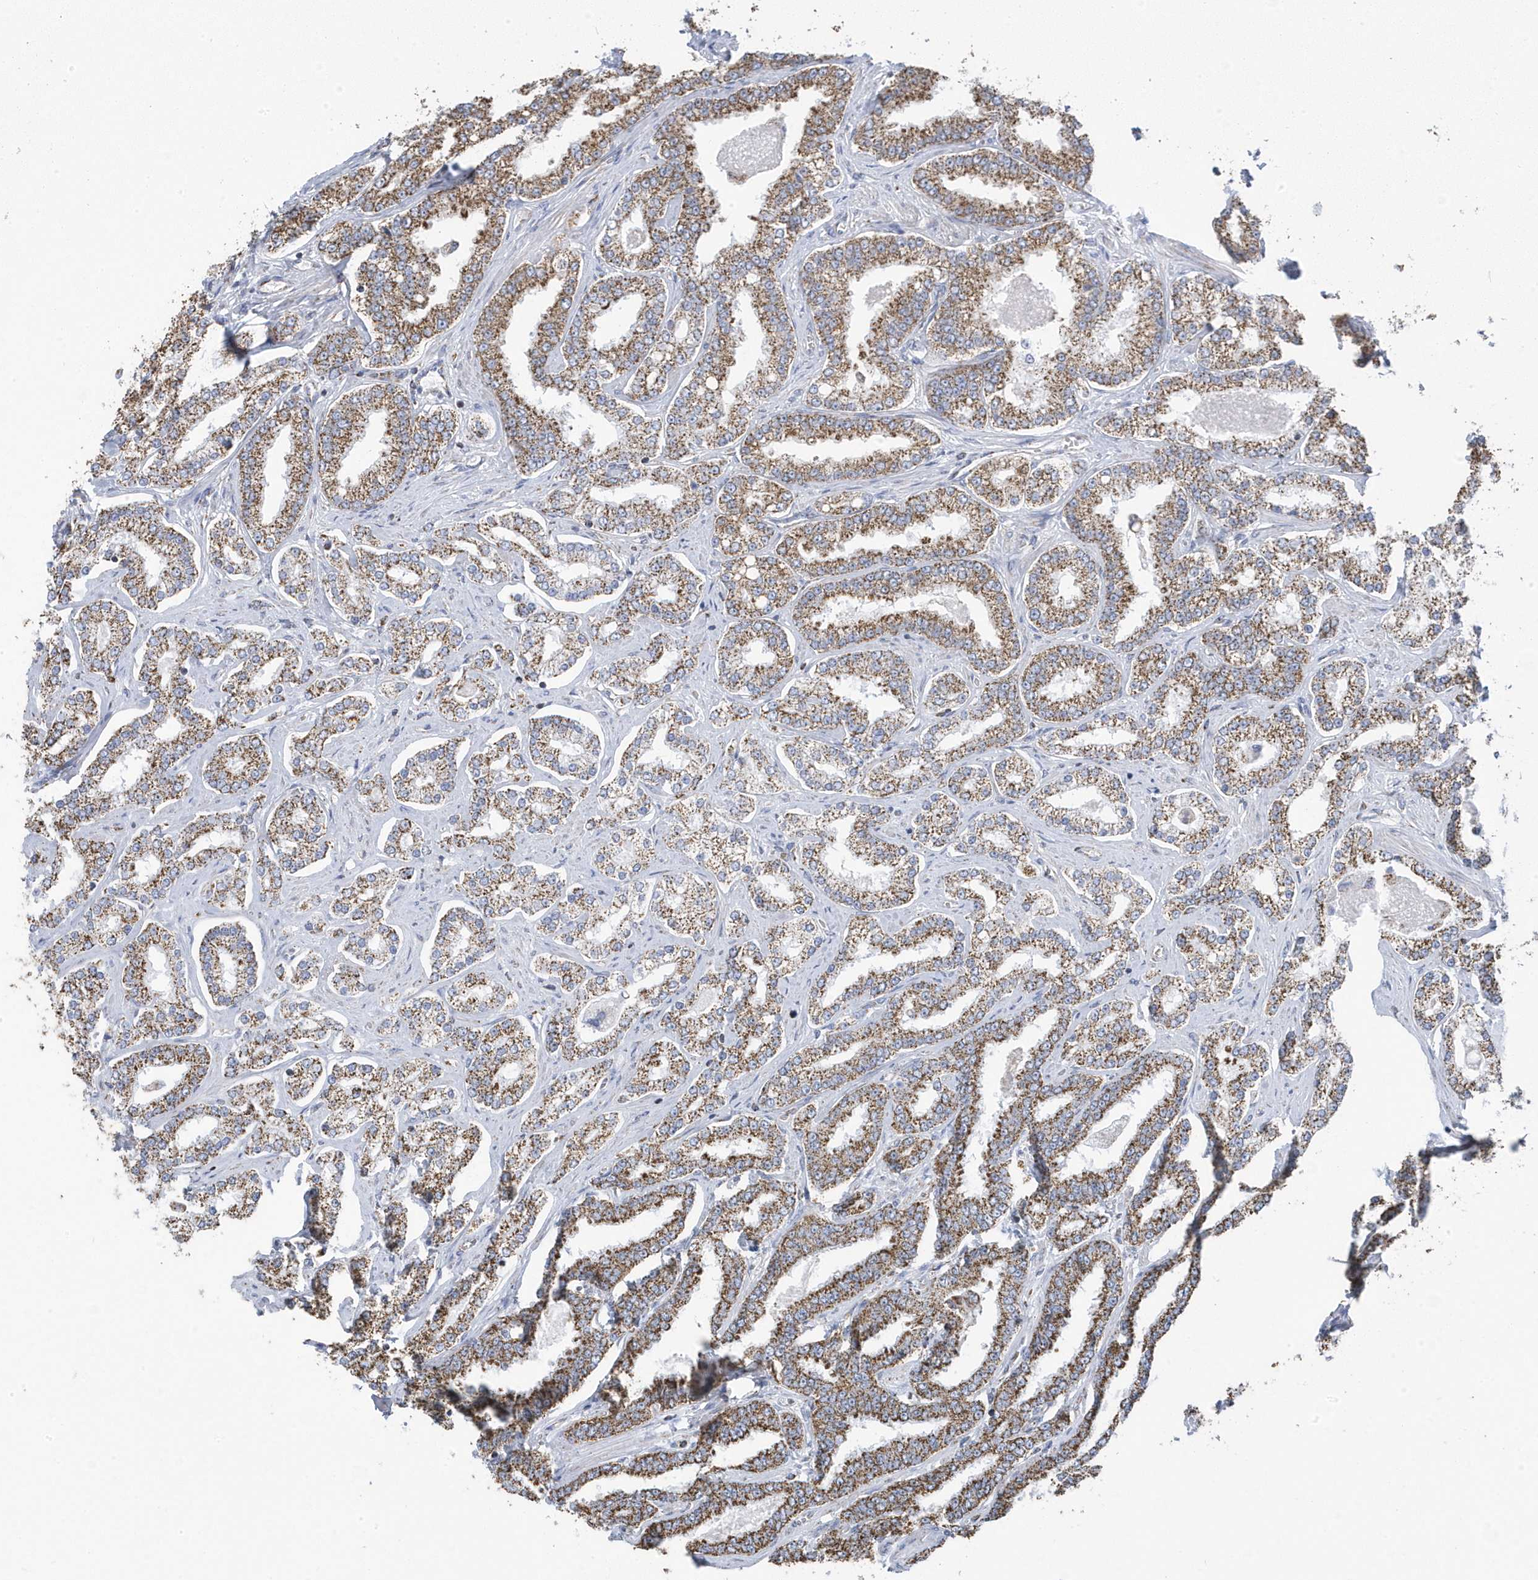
{"staining": {"intensity": "moderate", "quantity": ">75%", "location": "cytoplasmic/membranous"}, "tissue": "prostate cancer", "cell_type": "Tumor cells", "image_type": "cancer", "snomed": [{"axis": "morphology", "description": "Normal tissue, NOS"}, {"axis": "morphology", "description": "Adenocarcinoma, High grade"}, {"axis": "topography", "description": "Prostate"}], "caption": "Immunohistochemical staining of human prostate cancer demonstrates medium levels of moderate cytoplasmic/membranous positivity in approximately >75% of tumor cells.", "gene": "GTPBP8", "patient": {"sex": "male", "age": 83}}